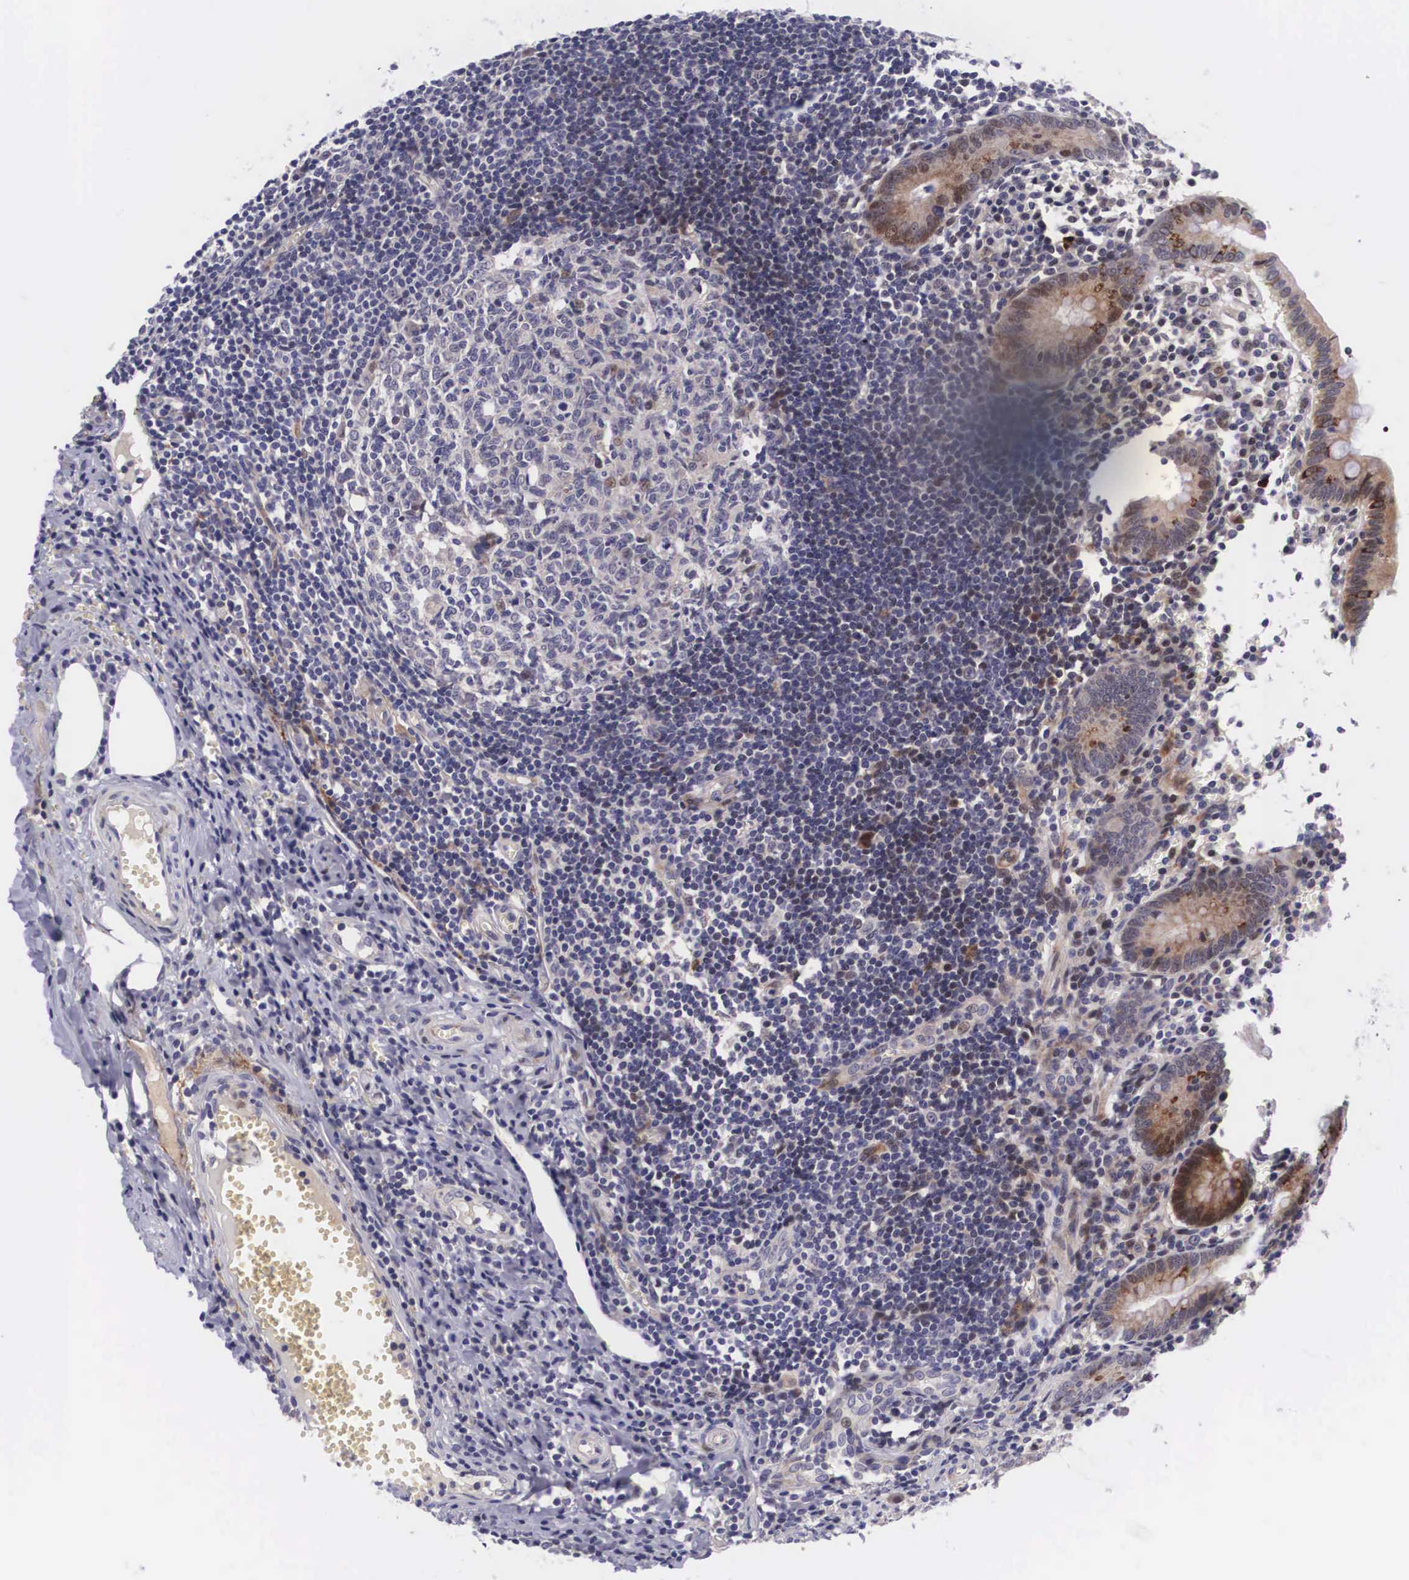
{"staining": {"intensity": "strong", "quantity": "25%-75%", "location": "cytoplasmic/membranous"}, "tissue": "appendix", "cell_type": "Glandular cells", "image_type": "normal", "snomed": [{"axis": "morphology", "description": "Normal tissue, NOS"}, {"axis": "topography", "description": "Appendix"}], "caption": "Immunohistochemistry micrograph of unremarkable appendix: appendix stained using immunohistochemistry (IHC) reveals high levels of strong protein expression localized specifically in the cytoplasmic/membranous of glandular cells, appearing as a cytoplasmic/membranous brown color.", "gene": "EMID1", "patient": {"sex": "female", "age": 19}}